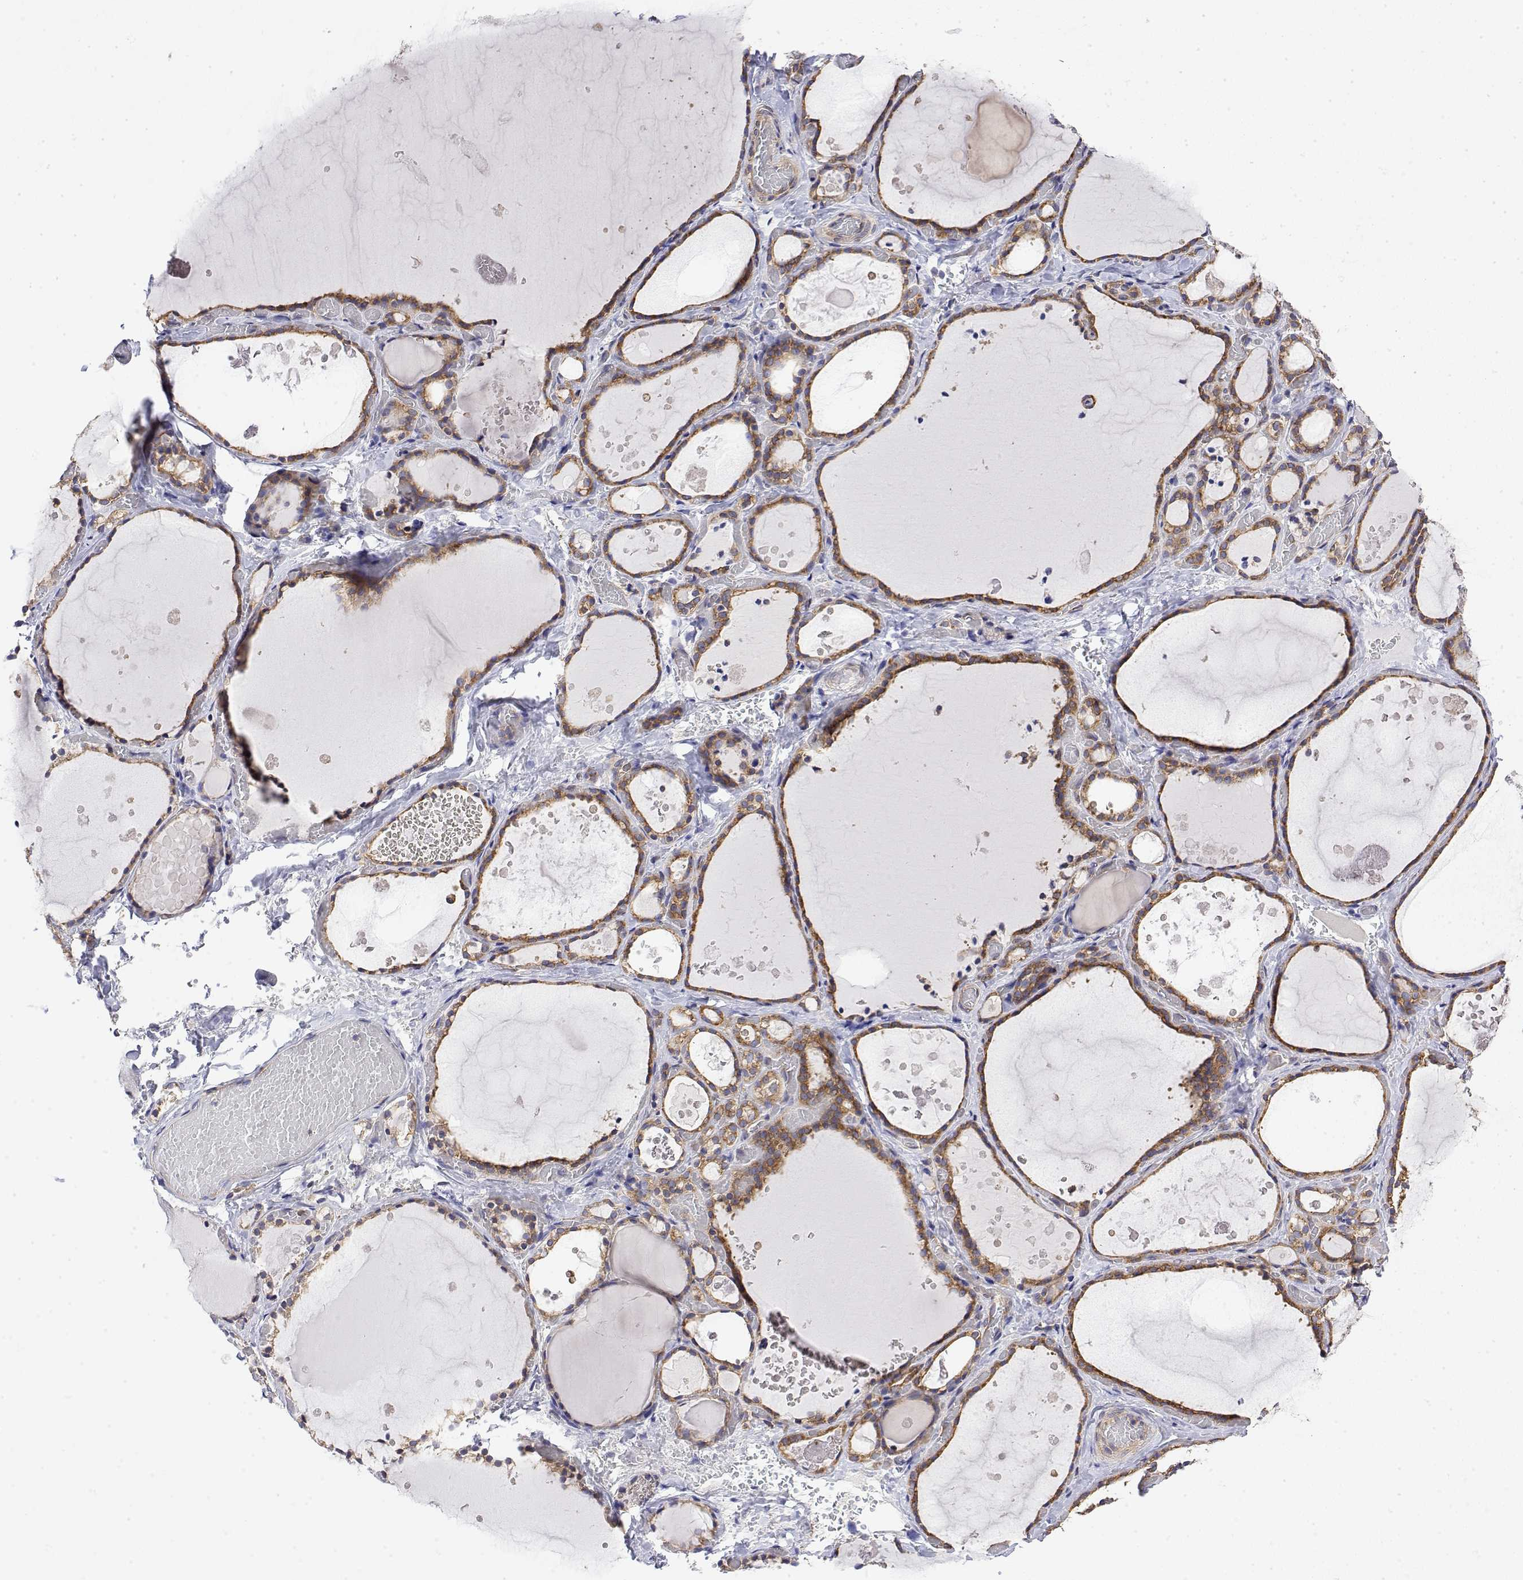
{"staining": {"intensity": "moderate", "quantity": ">75%", "location": "cytoplasmic/membranous"}, "tissue": "thyroid gland", "cell_type": "Glandular cells", "image_type": "normal", "snomed": [{"axis": "morphology", "description": "Normal tissue, NOS"}, {"axis": "topography", "description": "Thyroid gland"}], "caption": "DAB immunohistochemical staining of unremarkable thyroid gland reveals moderate cytoplasmic/membranous protein staining in approximately >75% of glandular cells.", "gene": "EEF1G", "patient": {"sex": "female", "age": 56}}